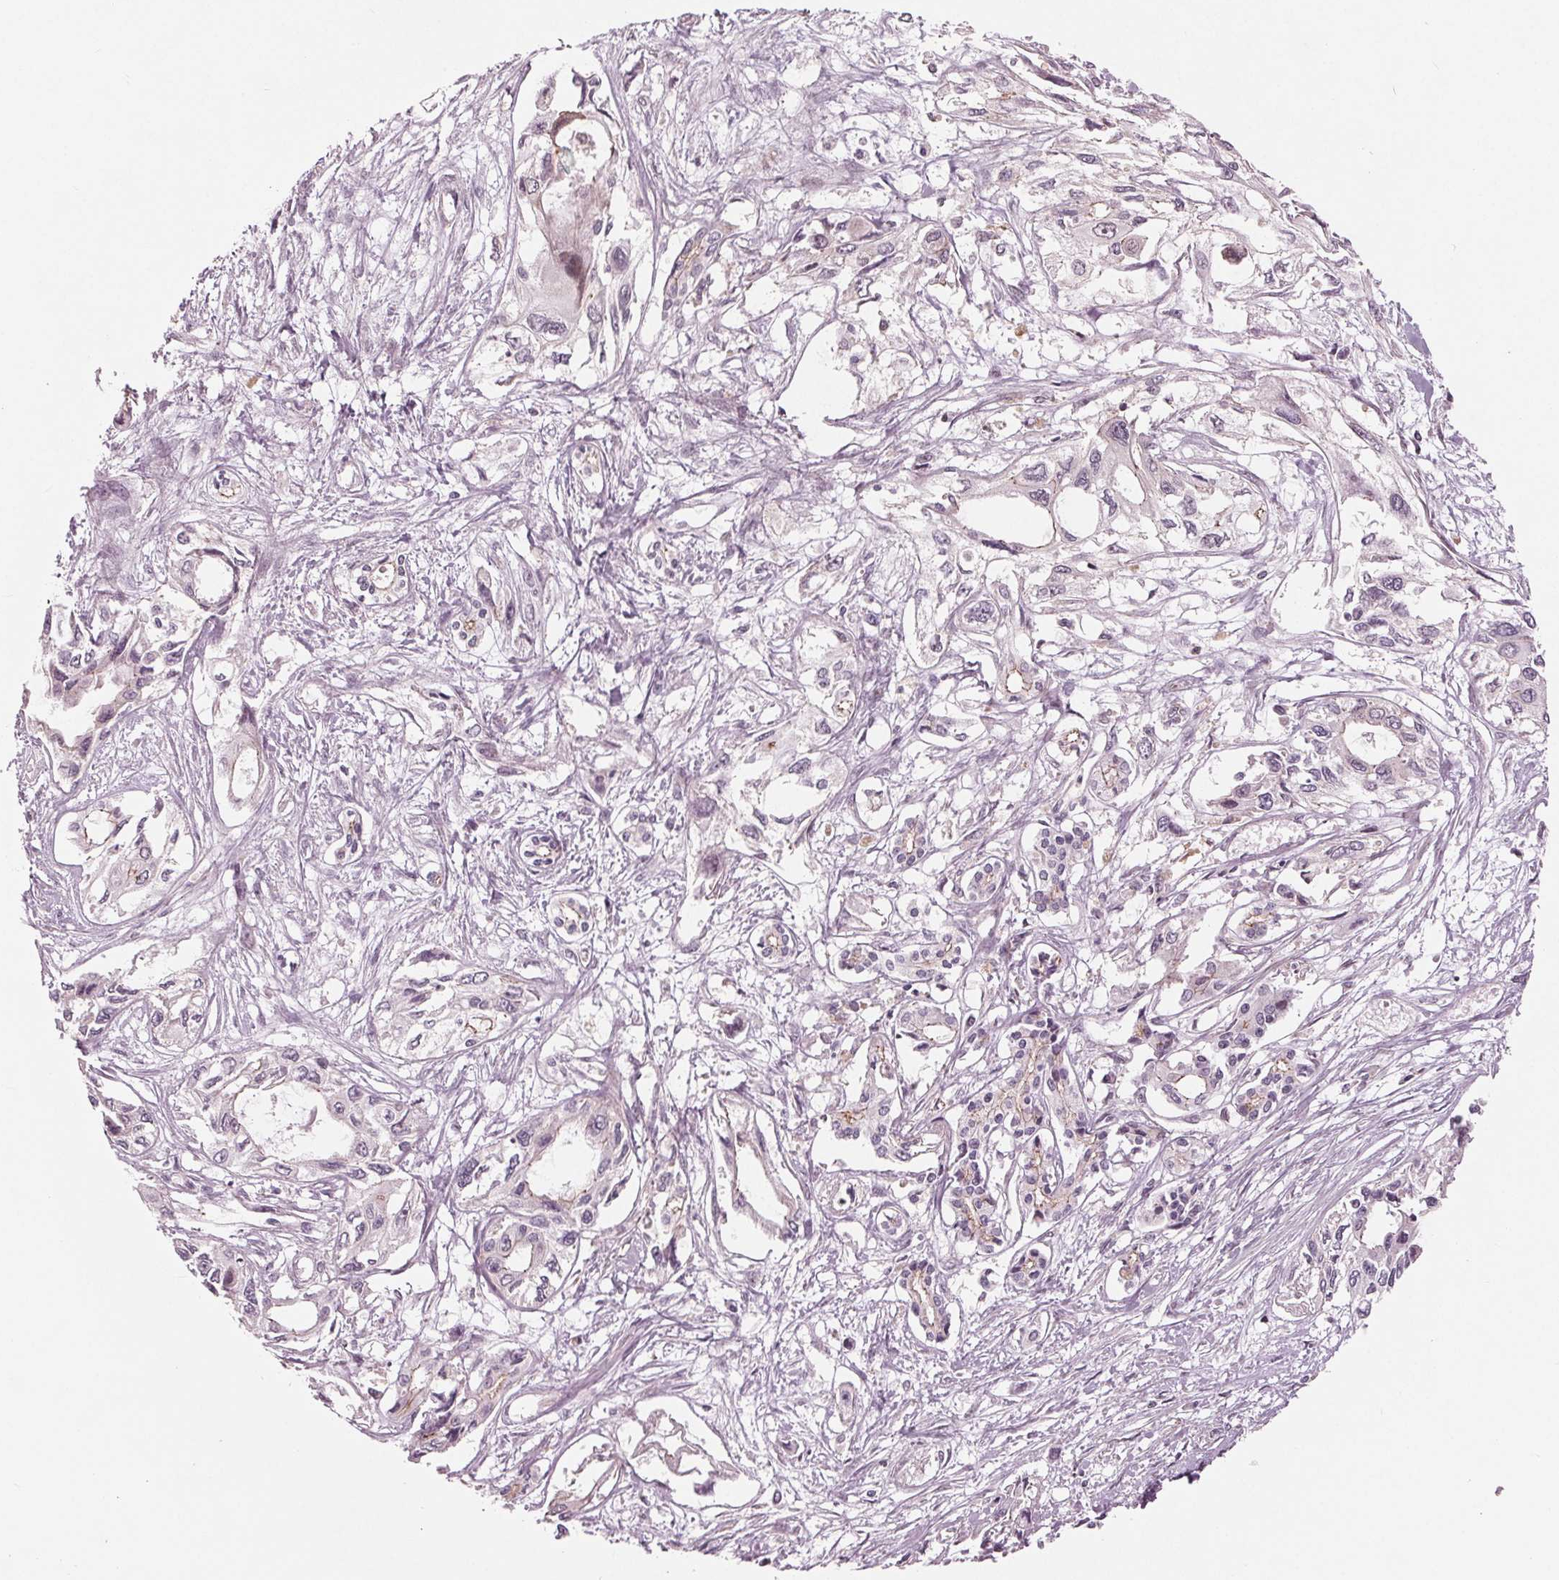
{"staining": {"intensity": "negative", "quantity": "none", "location": "none"}, "tissue": "pancreatic cancer", "cell_type": "Tumor cells", "image_type": "cancer", "snomed": [{"axis": "morphology", "description": "Adenocarcinoma, NOS"}, {"axis": "topography", "description": "Pancreas"}], "caption": "This is an immunohistochemistry (IHC) photomicrograph of human pancreatic cancer (adenocarcinoma). There is no expression in tumor cells.", "gene": "TXNIP", "patient": {"sex": "female", "age": 55}}